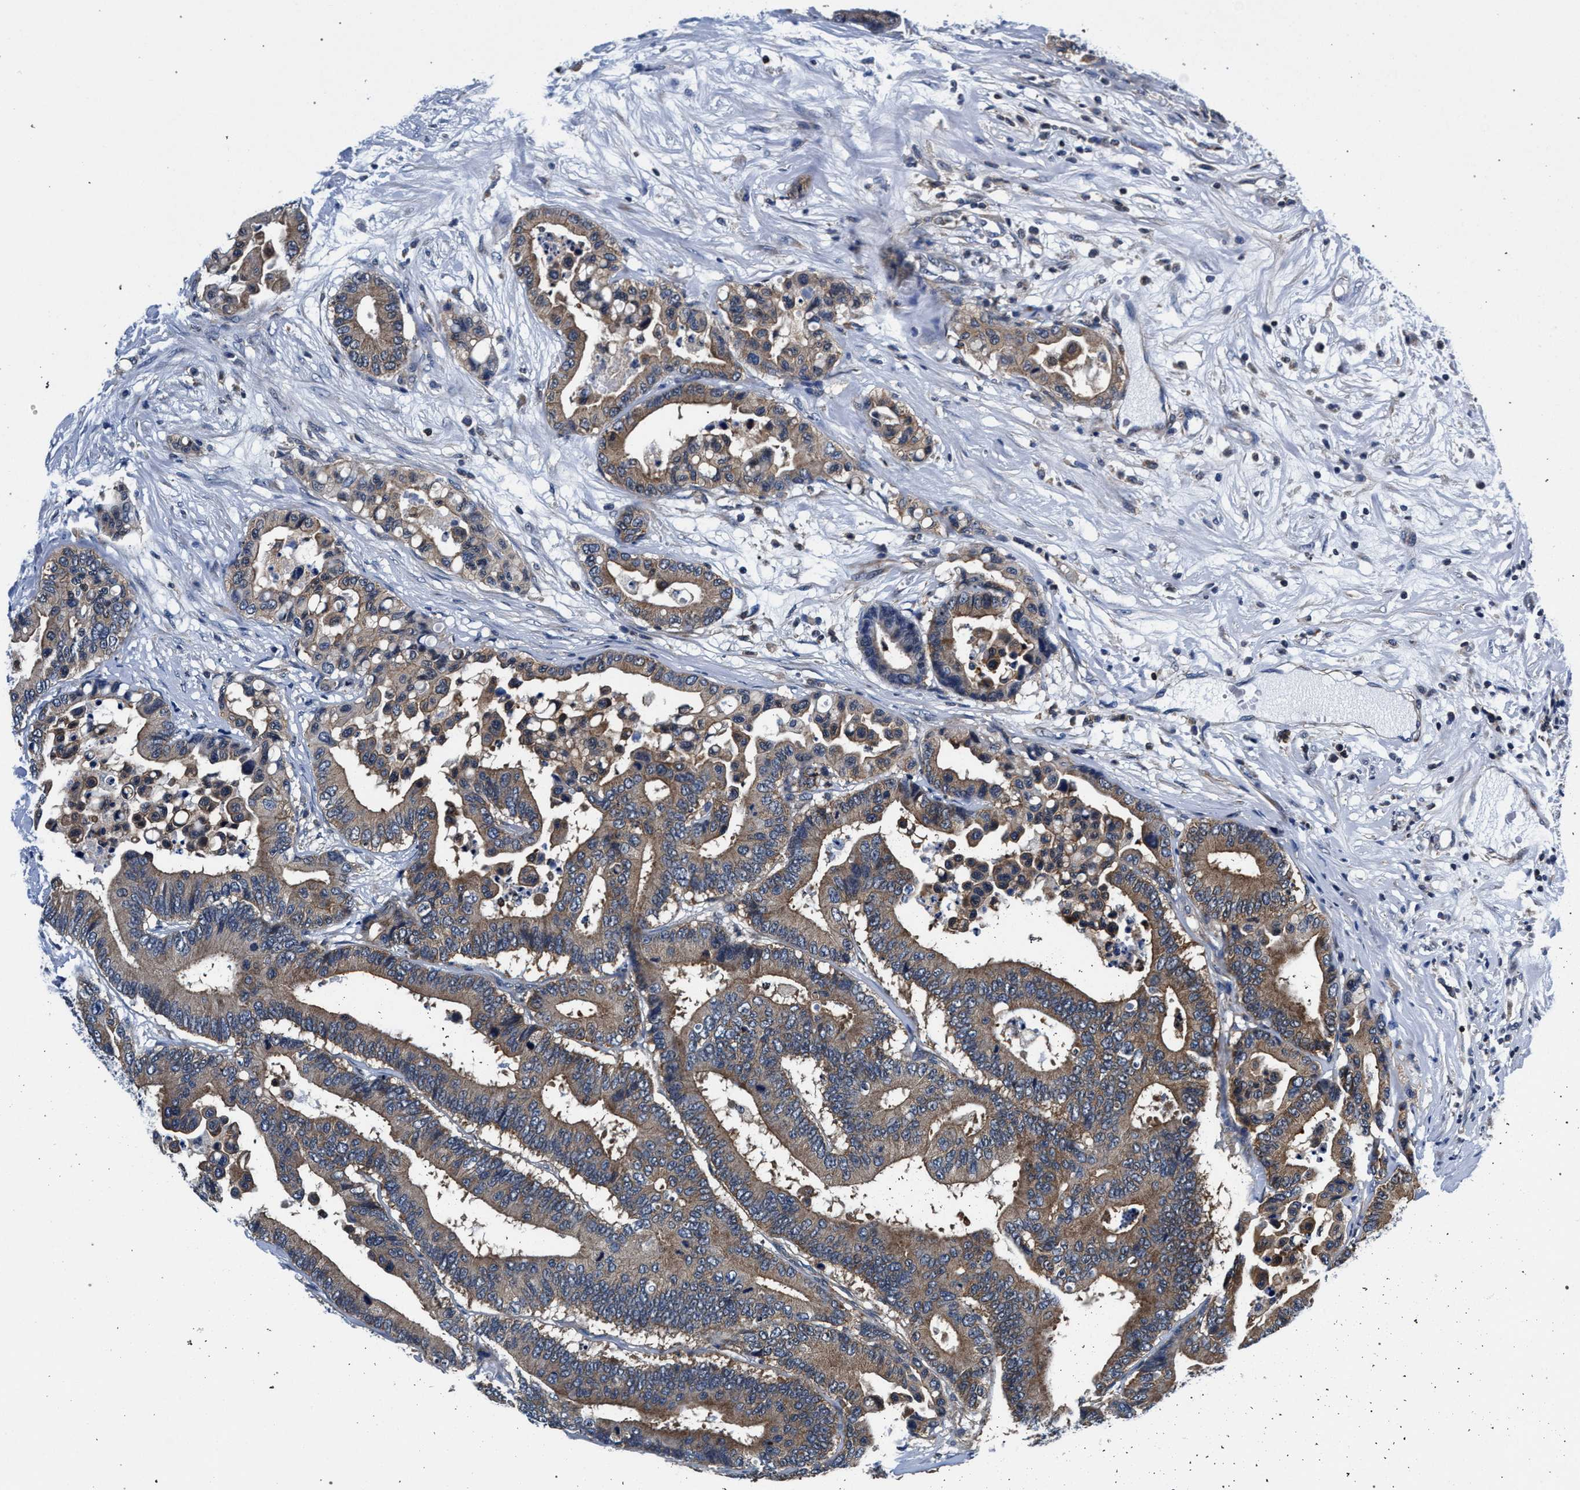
{"staining": {"intensity": "weak", "quantity": ">75%", "location": "cytoplasmic/membranous"}, "tissue": "colorectal cancer", "cell_type": "Tumor cells", "image_type": "cancer", "snomed": [{"axis": "morphology", "description": "Normal tissue, NOS"}, {"axis": "morphology", "description": "Adenocarcinoma, NOS"}, {"axis": "topography", "description": "Colon"}], "caption": "This photomicrograph exhibits colorectal adenocarcinoma stained with immunohistochemistry (IHC) to label a protein in brown. The cytoplasmic/membranous of tumor cells show weak positivity for the protein. Nuclei are counter-stained blue.", "gene": "LASP1", "patient": {"sex": "male", "age": 82}}